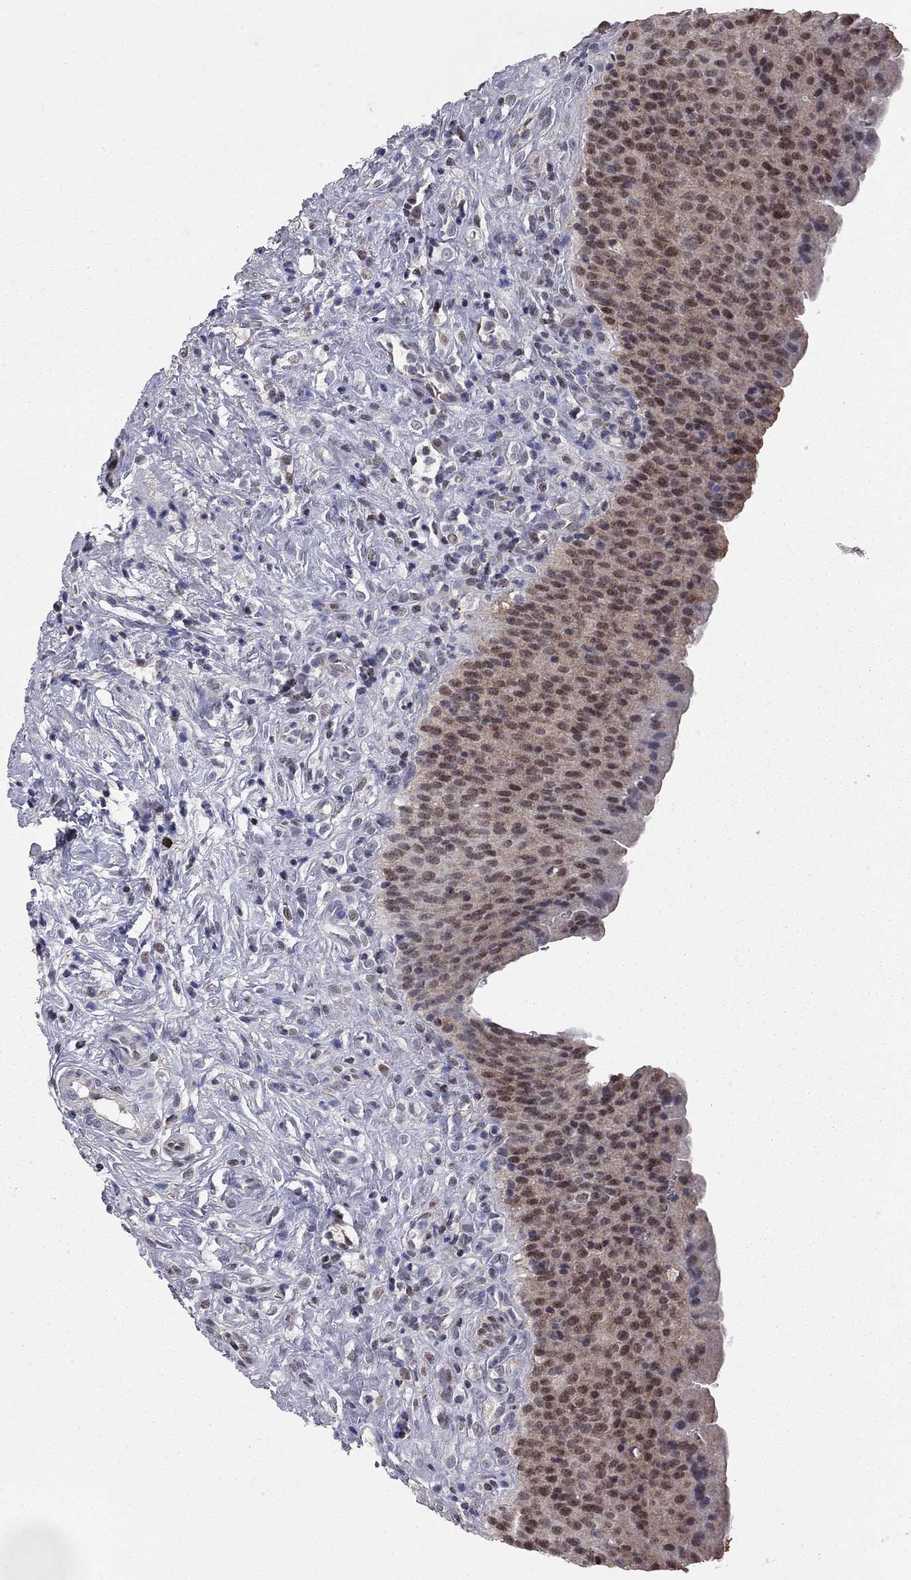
{"staining": {"intensity": "moderate", "quantity": "25%-75%", "location": "nuclear"}, "tissue": "urinary bladder", "cell_type": "Urothelial cells", "image_type": "normal", "snomed": [{"axis": "morphology", "description": "Normal tissue, NOS"}, {"axis": "topography", "description": "Urinary bladder"}], "caption": "Urinary bladder stained with DAB immunohistochemistry (IHC) displays medium levels of moderate nuclear expression in approximately 25%-75% of urothelial cells.", "gene": "HDAC3", "patient": {"sex": "male", "age": 76}}